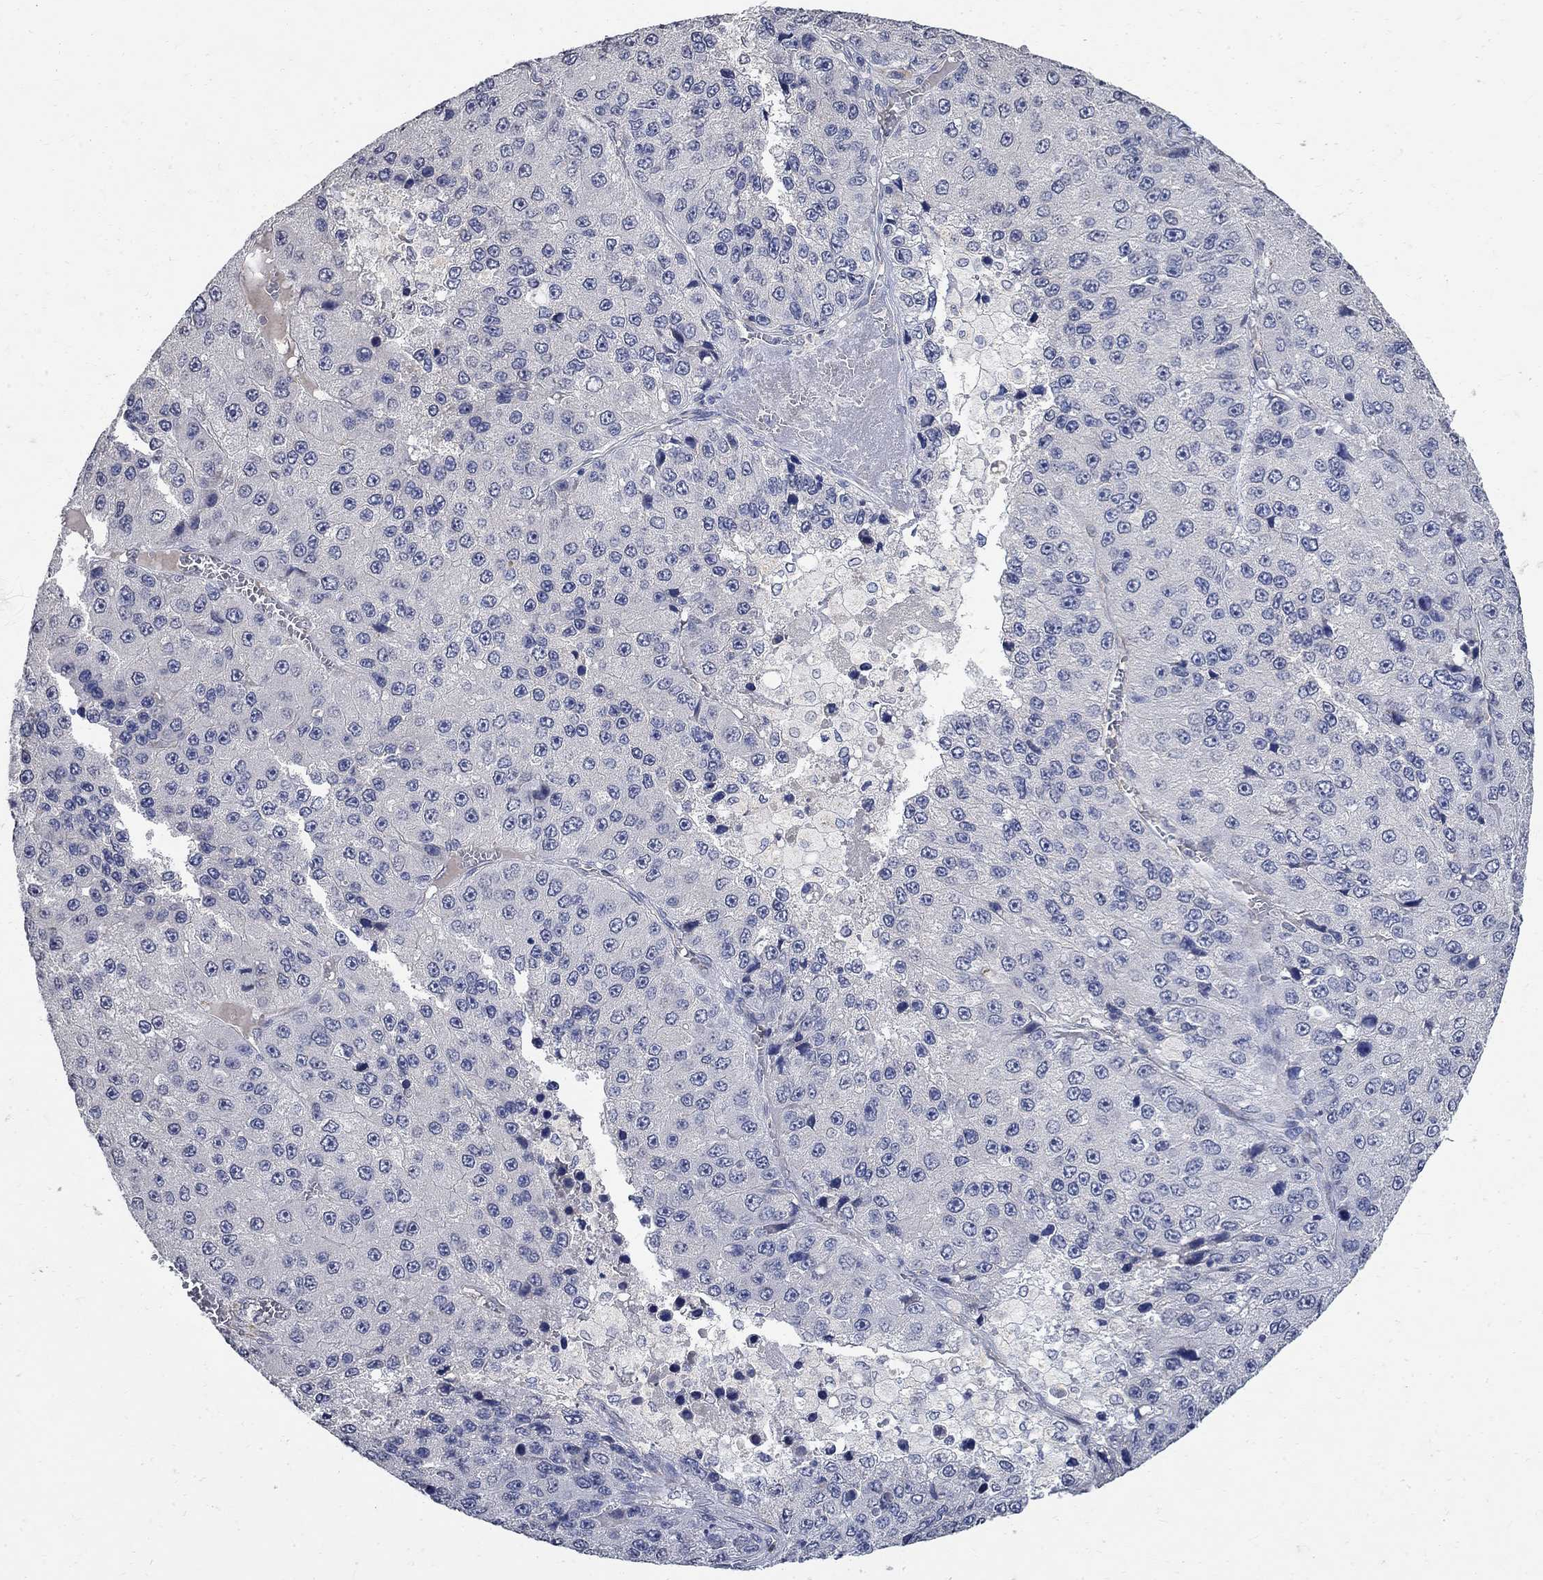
{"staining": {"intensity": "negative", "quantity": "none", "location": "none"}, "tissue": "liver cancer", "cell_type": "Tumor cells", "image_type": "cancer", "snomed": [{"axis": "morphology", "description": "Carcinoma, Hepatocellular, NOS"}, {"axis": "topography", "description": "Liver"}], "caption": "This is an IHC photomicrograph of human liver cancer (hepatocellular carcinoma). There is no positivity in tumor cells.", "gene": "TMEM169", "patient": {"sex": "female", "age": 73}}